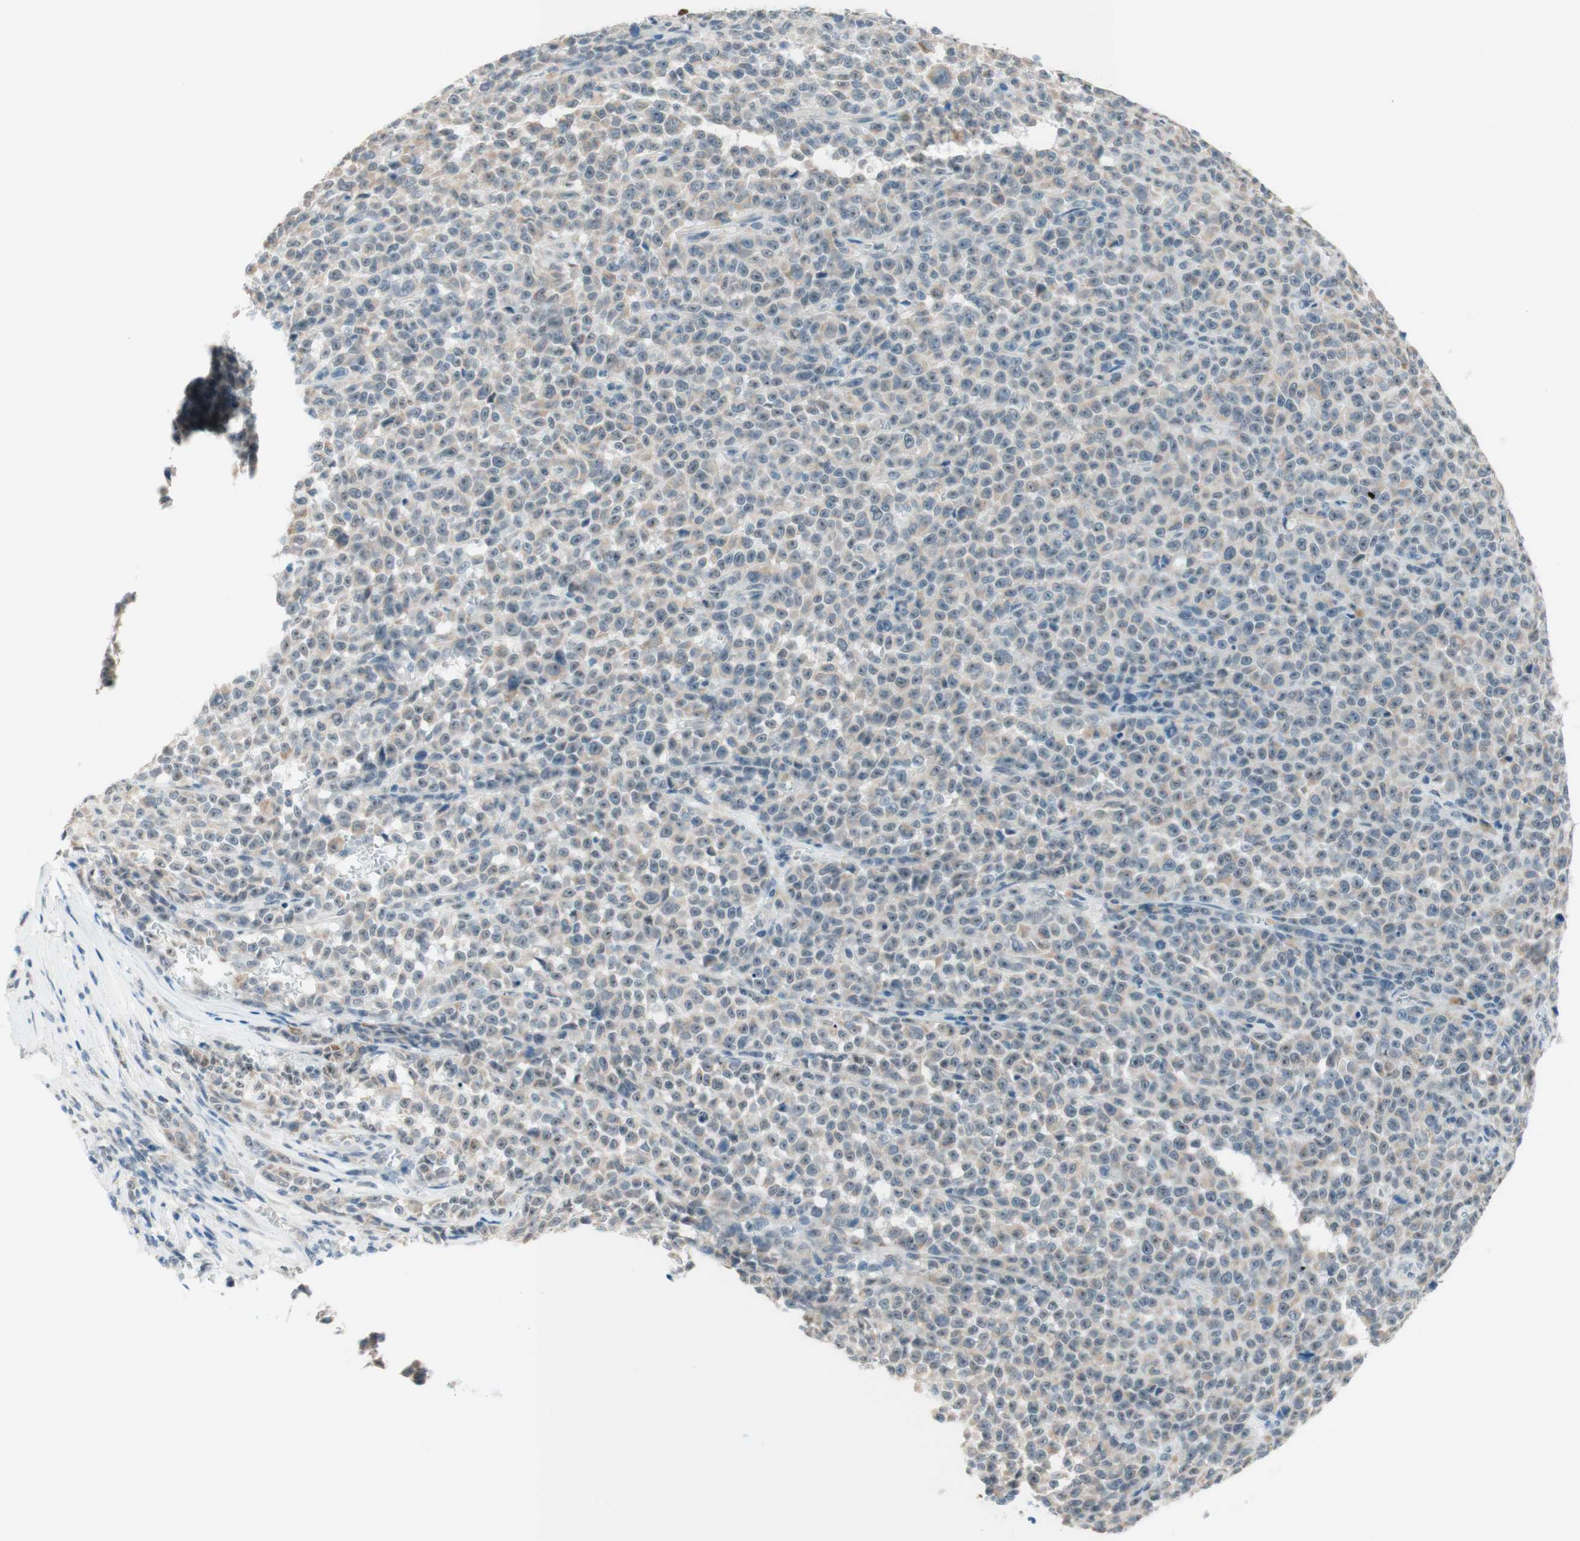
{"staining": {"intensity": "weak", "quantity": "25%-75%", "location": "cytoplasmic/membranous,nuclear"}, "tissue": "melanoma", "cell_type": "Tumor cells", "image_type": "cancer", "snomed": [{"axis": "morphology", "description": "Malignant melanoma, NOS"}, {"axis": "topography", "description": "Skin"}], "caption": "Melanoma tissue demonstrates weak cytoplasmic/membranous and nuclear expression in approximately 25%-75% of tumor cells, visualized by immunohistochemistry.", "gene": "JPH1", "patient": {"sex": "female", "age": 82}}